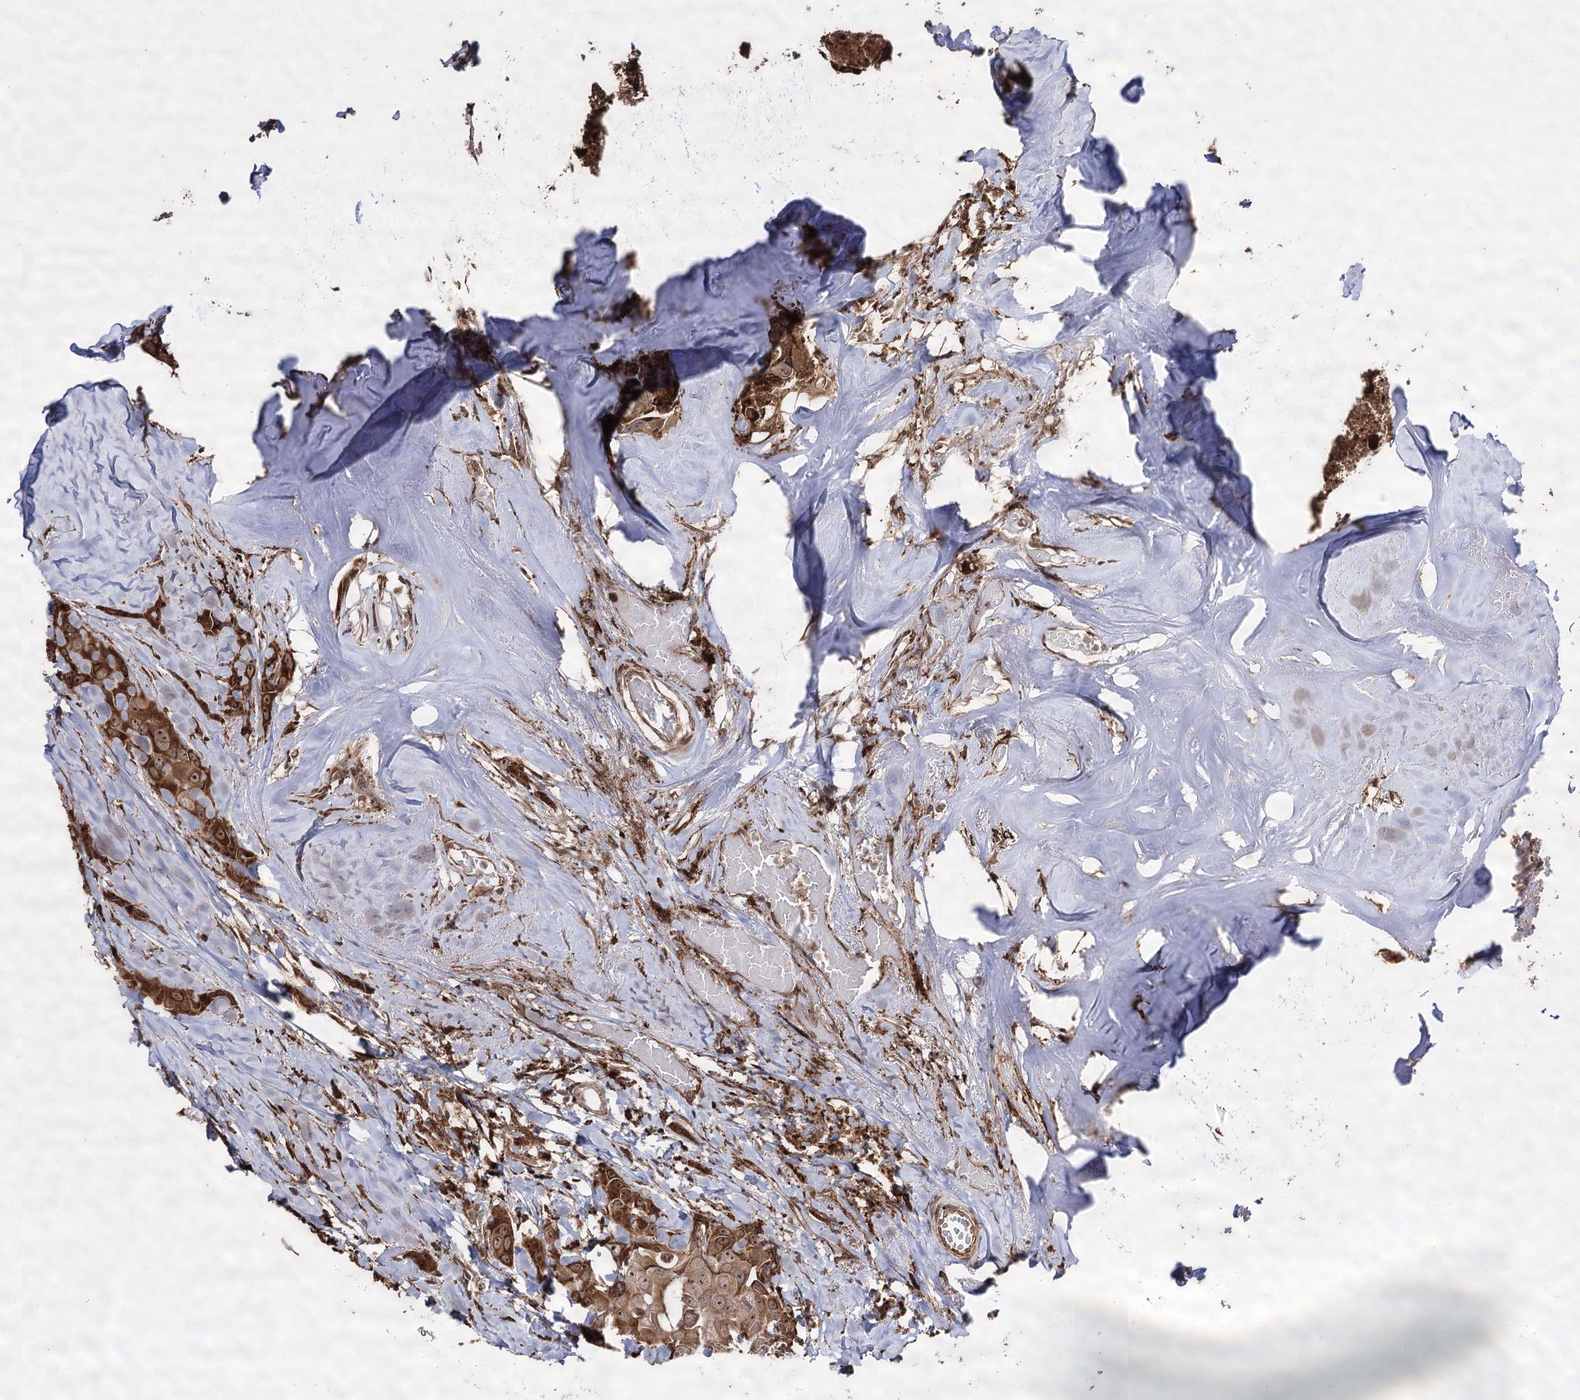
{"staining": {"intensity": "moderate", "quantity": ">75%", "location": "cytoplasmic/membranous,nuclear"}, "tissue": "head and neck cancer", "cell_type": "Tumor cells", "image_type": "cancer", "snomed": [{"axis": "morphology", "description": "Adenocarcinoma, NOS"}, {"axis": "morphology", "description": "Adenocarcinoma, metastatic, NOS"}, {"axis": "topography", "description": "Head-Neck"}], "caption": "Moderate cytoplasmic/membranous and nuclear expression is identified in about >75% of tumor cells in head and neck cancer (metastatic adenocarcinoma).", "gene": "FANCL", "patient": {"sex": "male", "age": 75}}